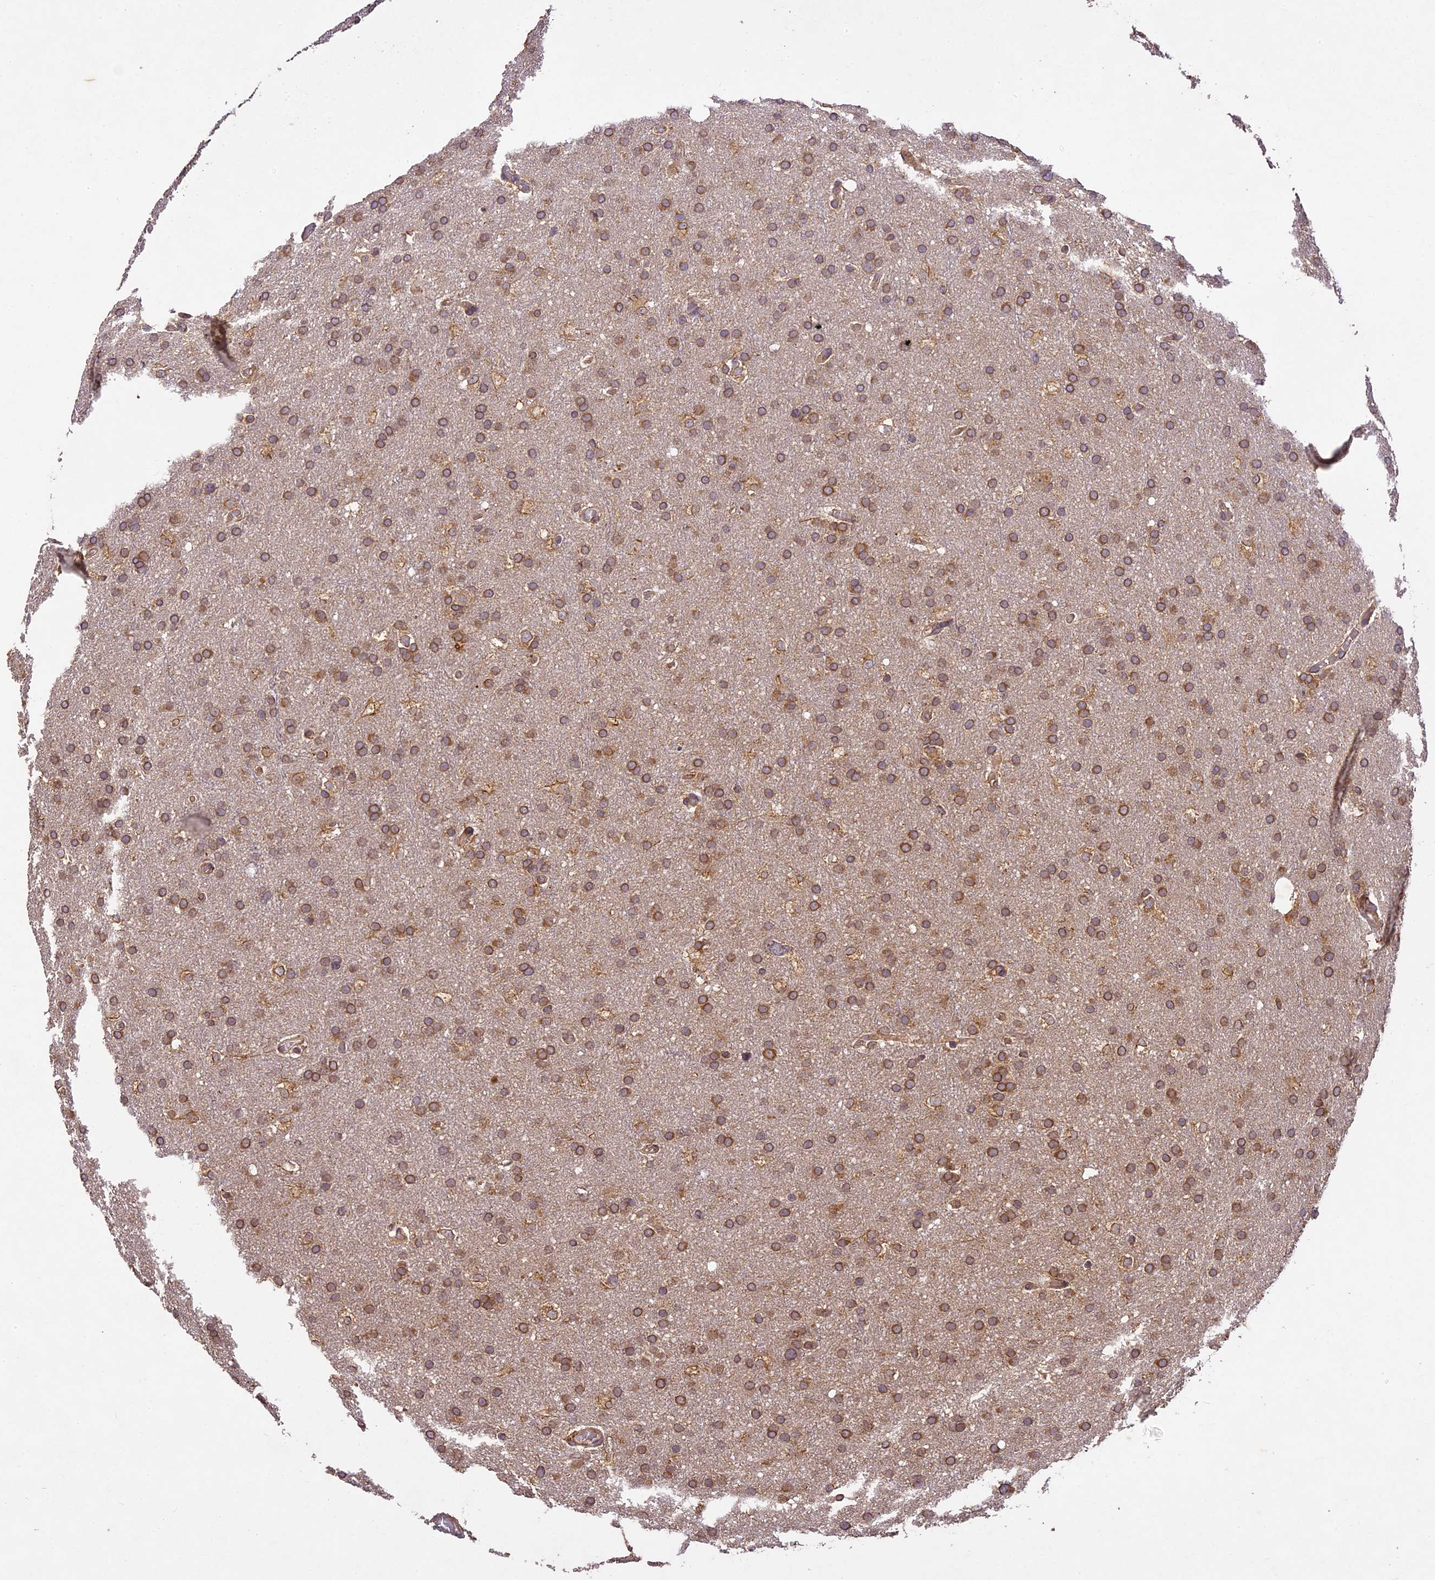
{"staining": {"intensity": "moderate", "quantity": ">75%", "location": "cytoplasmic/membranous"}, "tissue": "glioma", "cell_type": "Tumor cells", "image_type": "cancer", "snomed": [{"axis": "morphology", "description": "Glioma, malignant, High grade"}, {"axis": "topography", "description": "Cerebral cortex"}], "caption": "This is an image of immunohistochemistry (IHC) staining of glioma, which shows moderate positivity in the cytoplasmic/membranous of tumor cells.", "gene": "BRAP", "patient": {"sex": "female", "age": 36}}